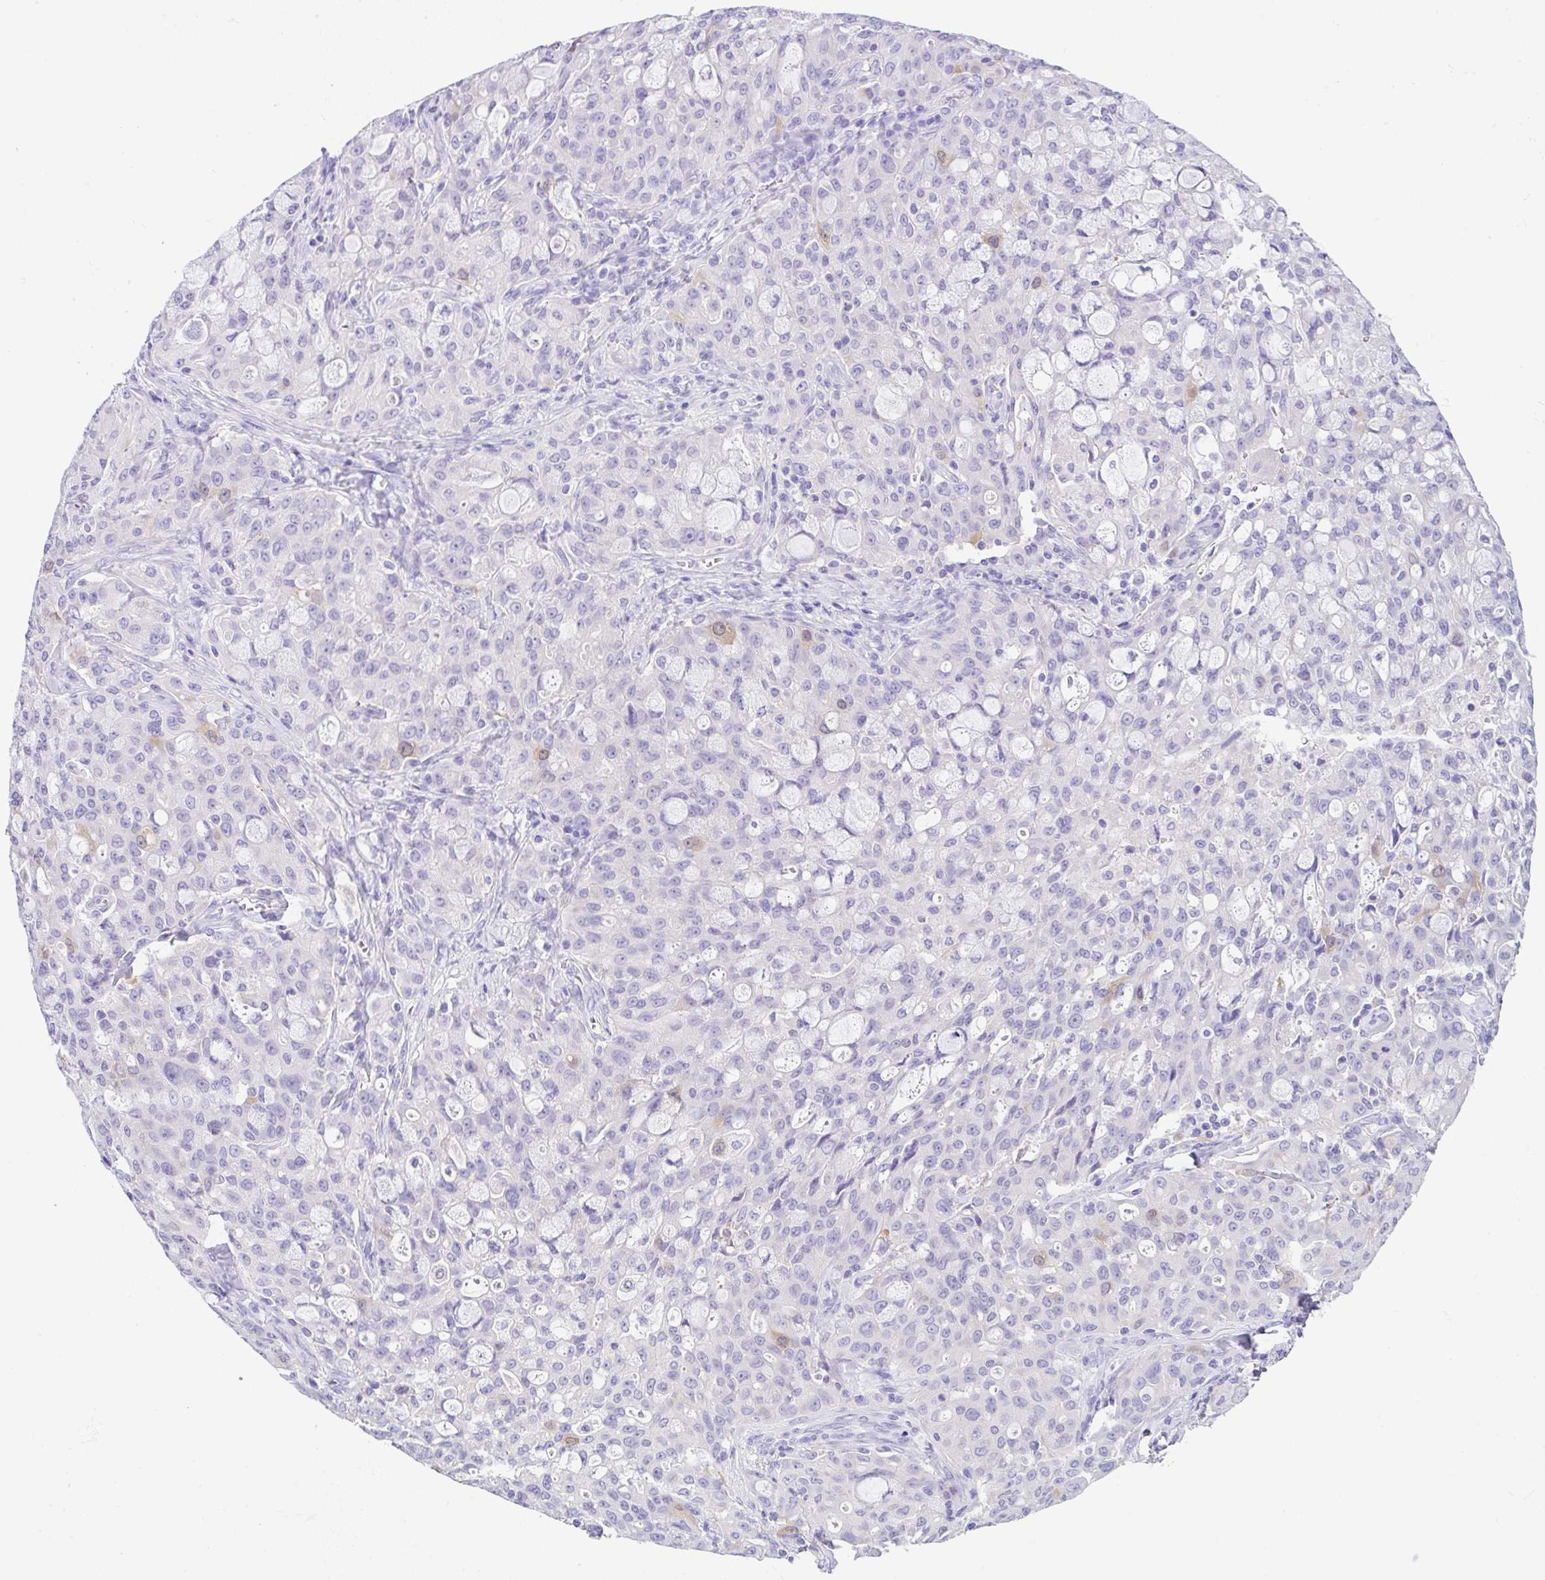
{"staining": {"intensity": "moderate", "quantity": "<25%", "location": "cytoplasmic/membranous"}, "tissue": "lung cancer", "cell_type": "Tumor cells", "image_type": "cancer", "snomed": [{"axis": "morphology", "description": "Adenocarcinoma, NOS"}, {"axis": "topography", "description": "Lung"}], "caption": "Lung cancer (adenocarcinoma) tissue shows moderate cytoplasmic/membranous staining in approximately <25% of tumor cells, visualized by immunohistochemistry.", "gene": "RRM2", "patient": {"sex": "female", "age": 44}}